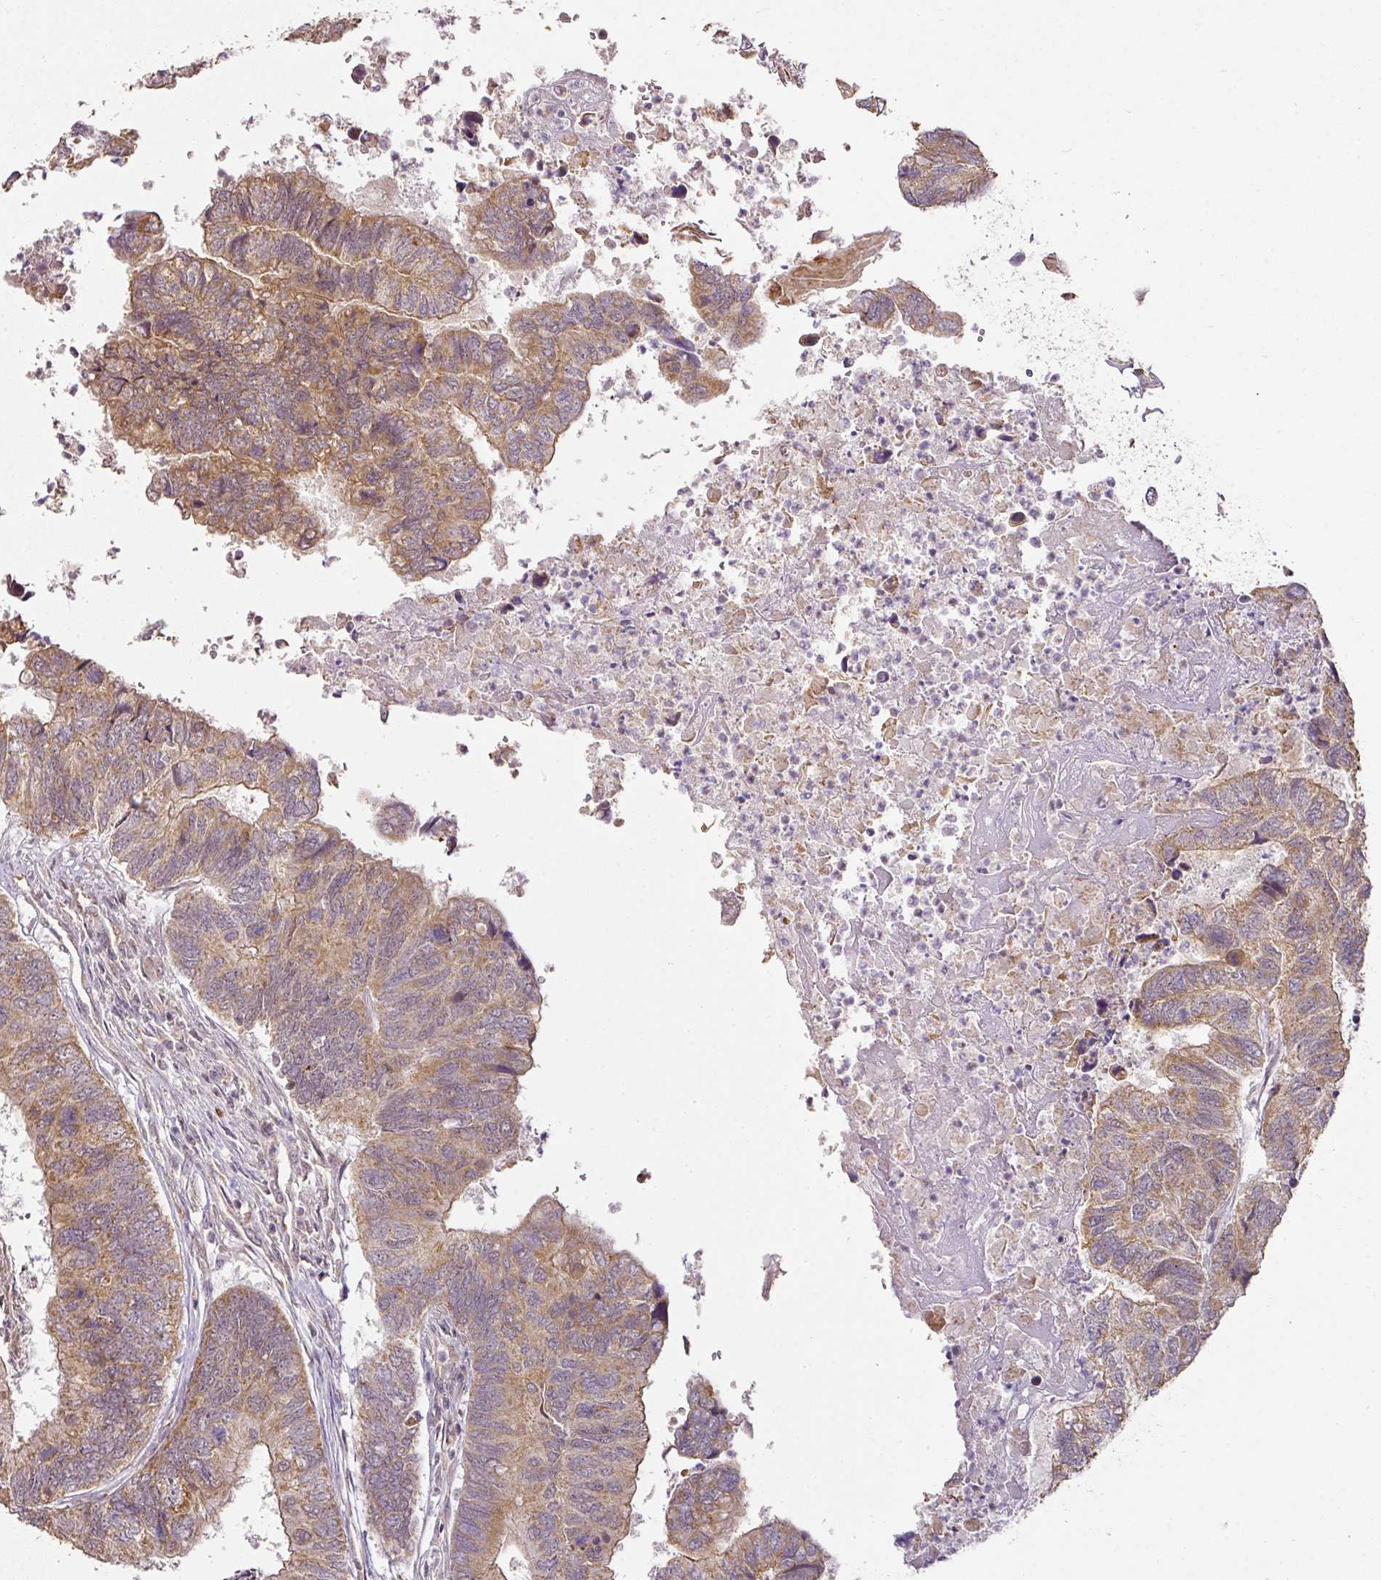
{"staining": {"intensity": "moderate", "quantity": ">75%", "location": "cytoplasmic/membranous"}, "tissue": "colorectal cancer", "cell_type": "Tumor cells", "image_type": "cancer", "snomed": [{"axis": "morphology", "description": "Adenocarcinoma, NOS"}, {"axis": "topography", "description": "Colon"}], "caption": "Immunohistochemical staining of human adenocarcinoma (colorectal) exhibits medium levels of moderate cytoplasmic/membranous positivity in about >75% of tumor cells.", "gene": "MYOM2", "patient": {"sex": "female", "age": 67}}